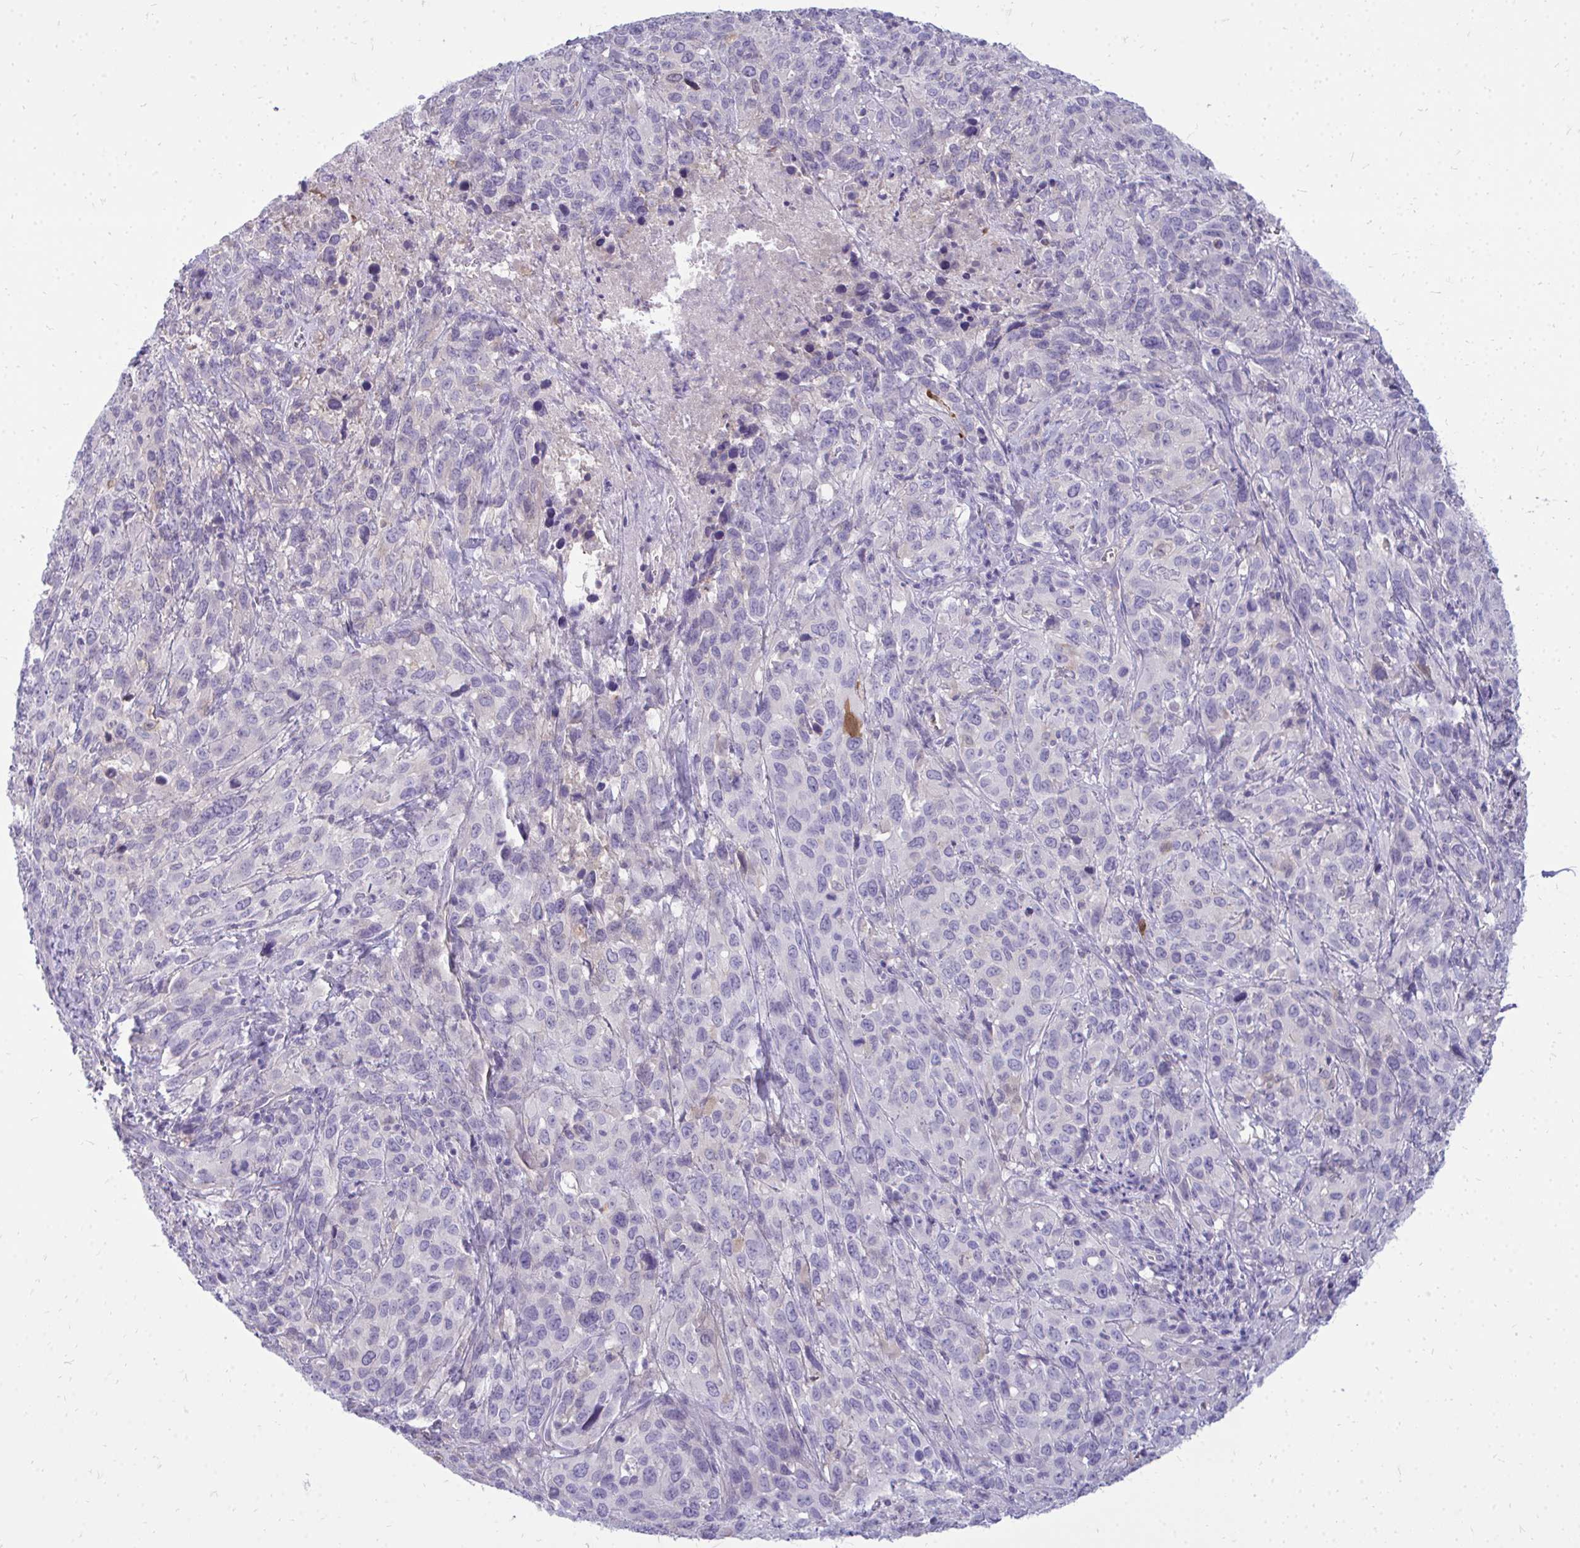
{"staining": {"intensity": "negative", "quantity": "none", "location": "none"}, "tissue": "cervical cancer", "cell_type": "Tumor cells", "image_type": "cancer", "snomed": [{"axis": "morphology", "description": "Normal tissue, NOS"}, {"axis": "morphology", "description": "Squamous cell carcinoma, NOS"}, {"axis": "topography", "description": "Cervix"}], "caption": "Immunohistochemical staining of human cervical squamous cell carcinoma shows no significant staining in tumor cells.", "gene": "FABP3", "patient": {"sex": "female", "age": 51}}